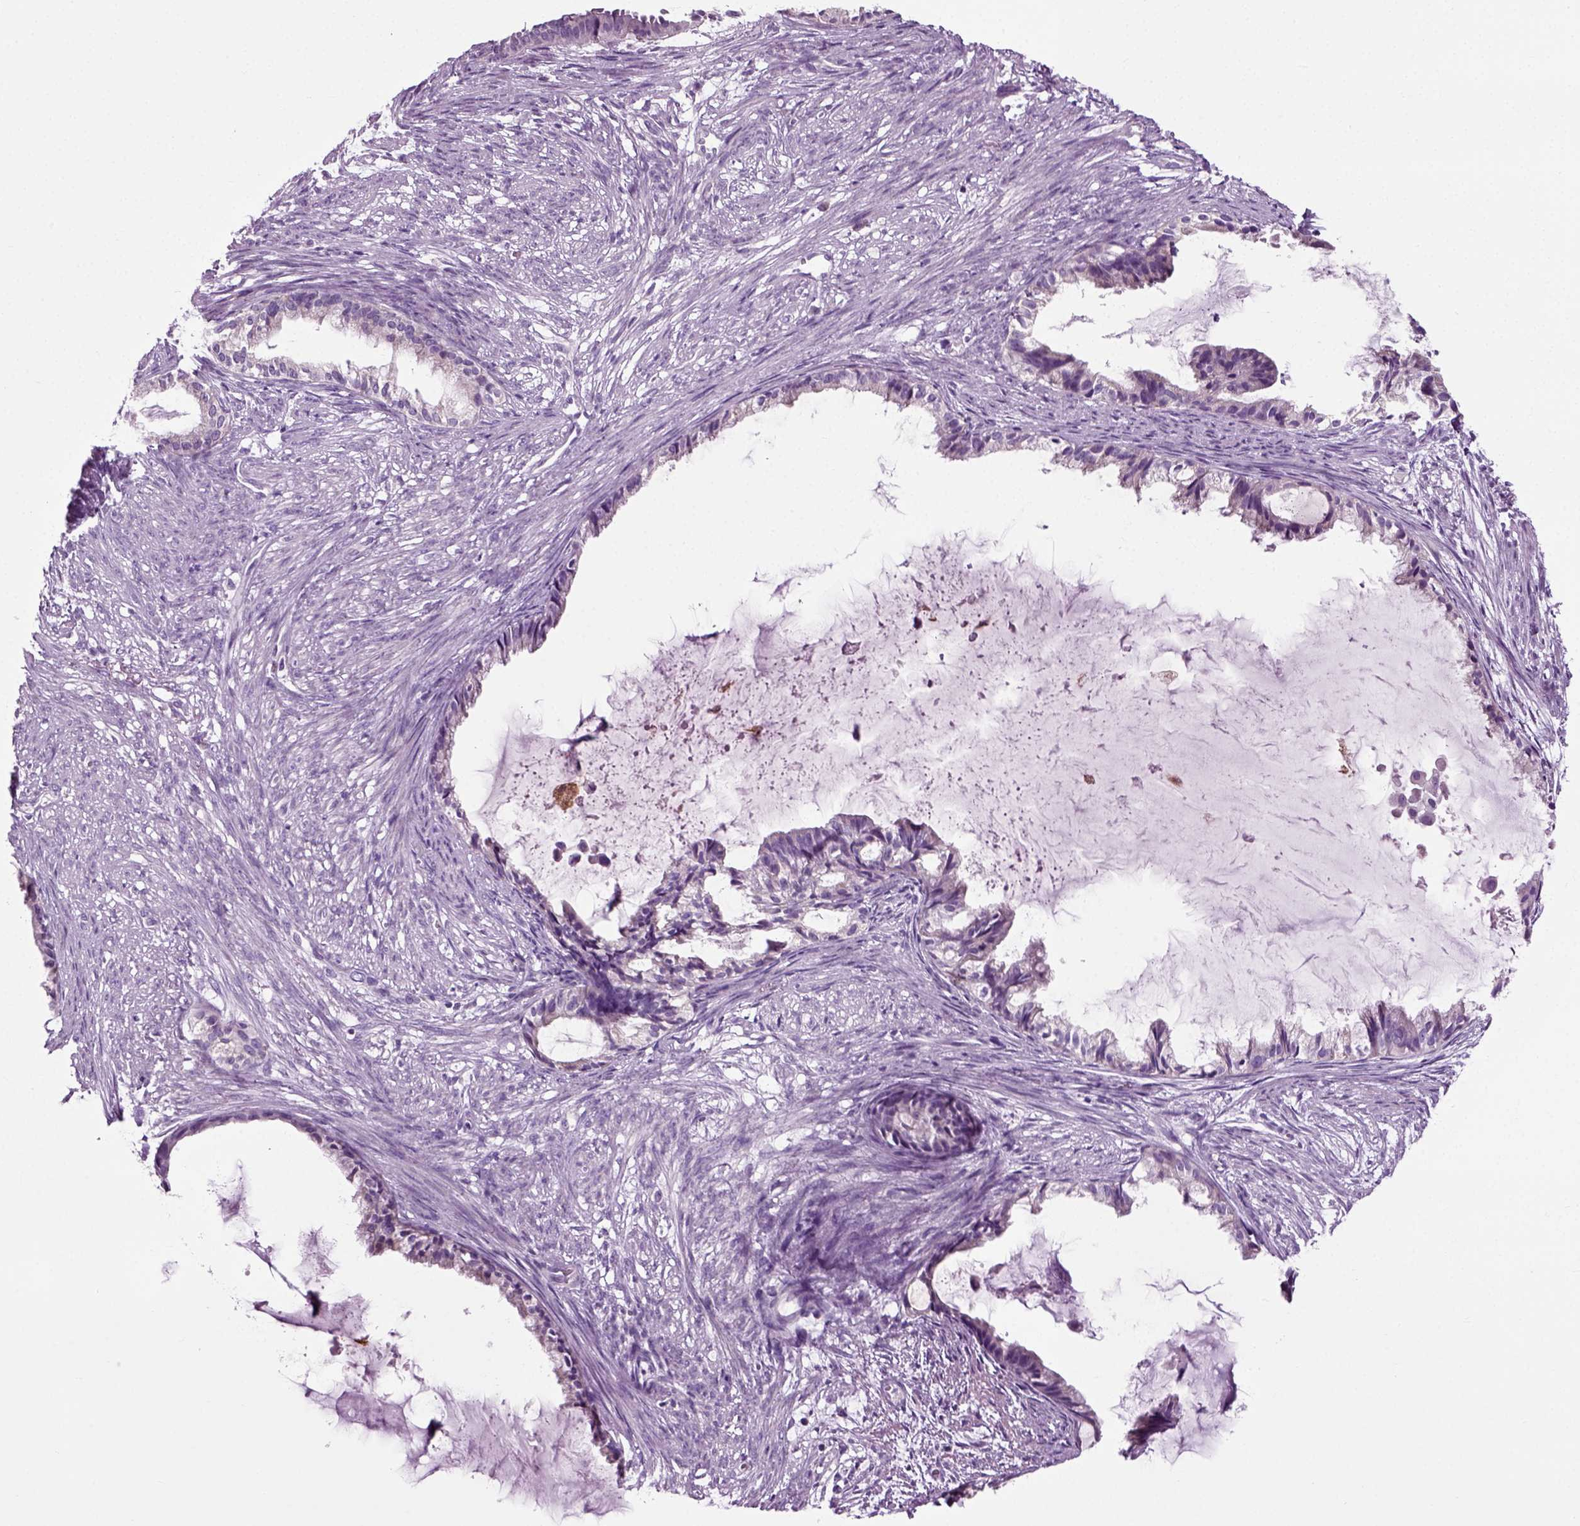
{"staining": {"intensity": "negative", "quantity": "none", "location": "none"}, "tissue": "endometrial cancer", "cell_type": "Tumor cells", "image_type": "cancer", "snomed": [{"axis": "morphology", "description": "Adenocarcinoma, NOS"}, {"axis": "topography", "description": "Endometrium"}], "caption": "Tumor cells show no significant protein expression in endometrial cancer (adenocarcinoma).", "gene": "DNAH10", "patient": {"sex": "female", "age": 86}}